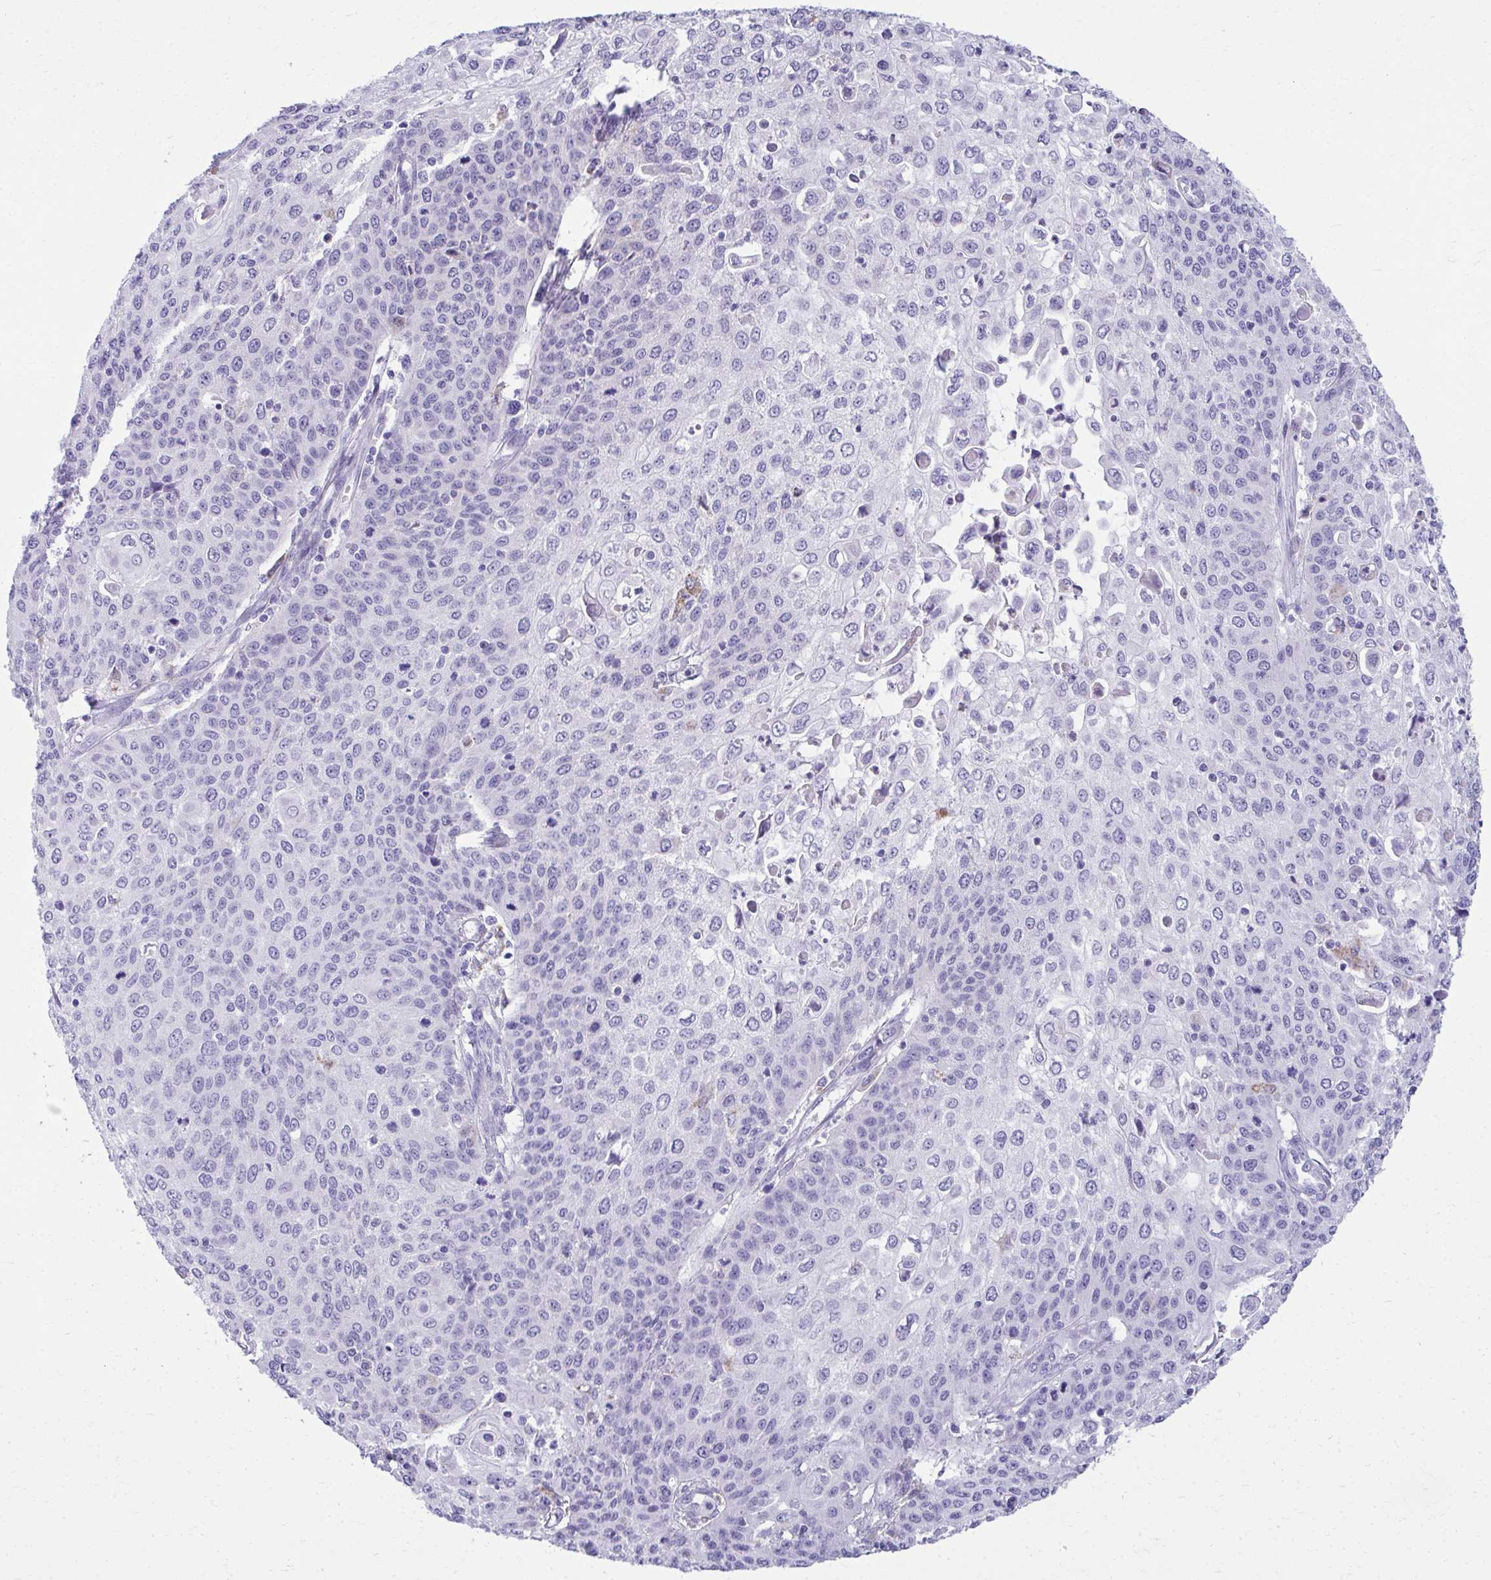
{"staining": {"intensity": "negative", "quantity": "none", "location": "none"}, "tissue": "cervical cancer", "cell_type": "Tumor cells", "image_type": "cancer", "snomed": [{"axis": "morphology", "description": "Squamous cell carcinoma, NOS"}, {"axis": "topography", "description": "Cervix"}], "caption": "Immunohistochemistry (IHC) micrograph of cervical squamous cell carcinoma stained for a protein (brown), which demonstrates no positivity in tumor cells.", "gene": "AIG1", "patient": {"sex": "female", "age": 65}}